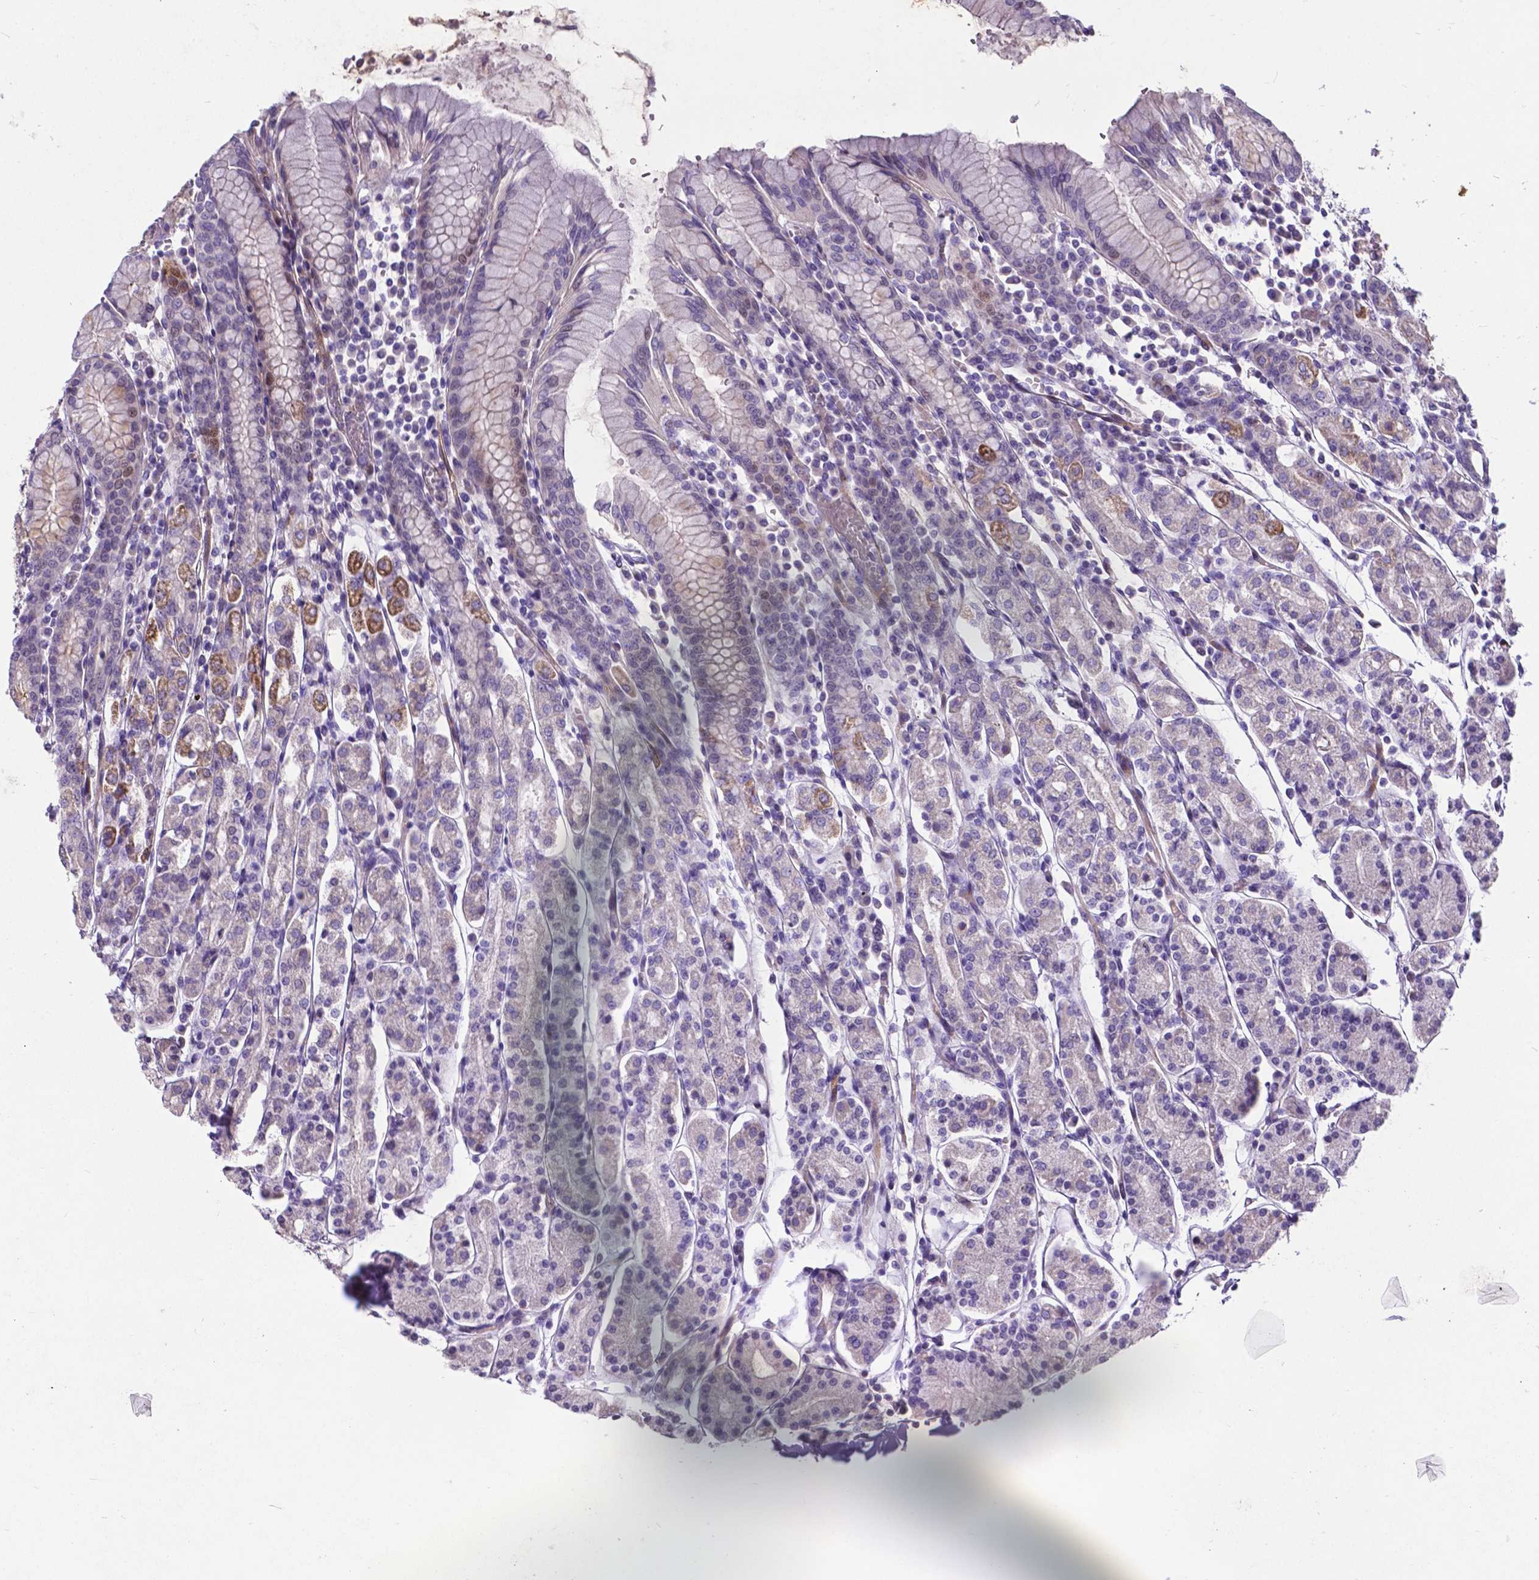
{"staining": {"intensity": "moderate", "quantity": "<25%", "location": "cytoplasmic/membranous"}, "tissue": "stomach", "cell_type": "Glandular cells", "image_type": "normal", "snomed": [{"axis": "morphology", "description": "Normal tissue, NOS"}, {"axis": "topography", "description": "Stomach, upper"}, {"axis": "topography", "description": "Stomach"}], "caption": "Normal stomach shows moderate cytoplasmic/membranous staining in approximately <25% of glandular cells The protein is shown in brown color, while the nuclei are stained blue..", "gene": "PFKFB4", "patient": {"sex": "male", "age": 62}}